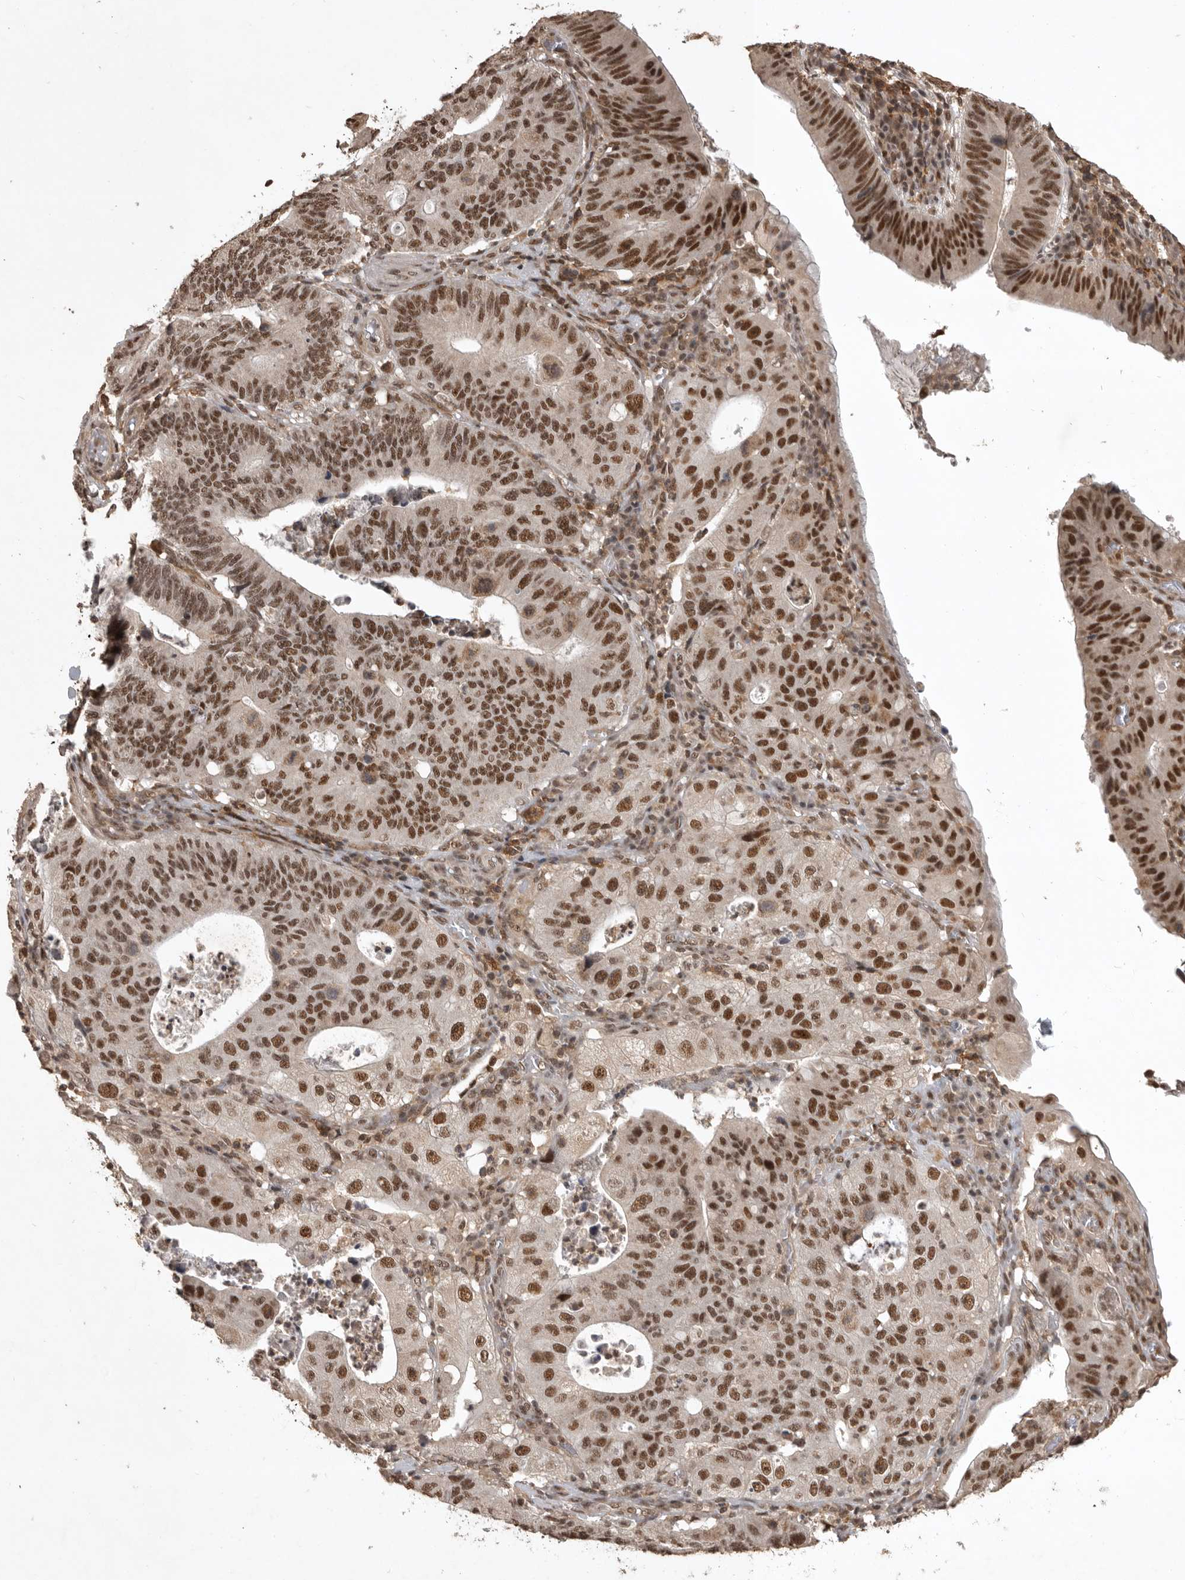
{"staining": {"intensity": "strong", "quantity": ">75%", "location": "nuclear"}, "tissue": "stomach cancer", "cell_type": "Tumor cells", "image_type": "cancer", "snomed": [{"axis": "morphology", "description": "Adenocarcinoma, NOS"}, {"axis": "topography", "description": "Stomach"}], "caption": "A micrograph of stomach cancer stained for a protein exhibits strong nuclear brown staining in tumor cells. The staining was performed using DAB to visualize the protein expression in brown, while the nuclei were stained in blue with hematoxylin (Magnification: 20x).", "gene": "CBLL1", "patient": {"sex": "male", "age": 59}}